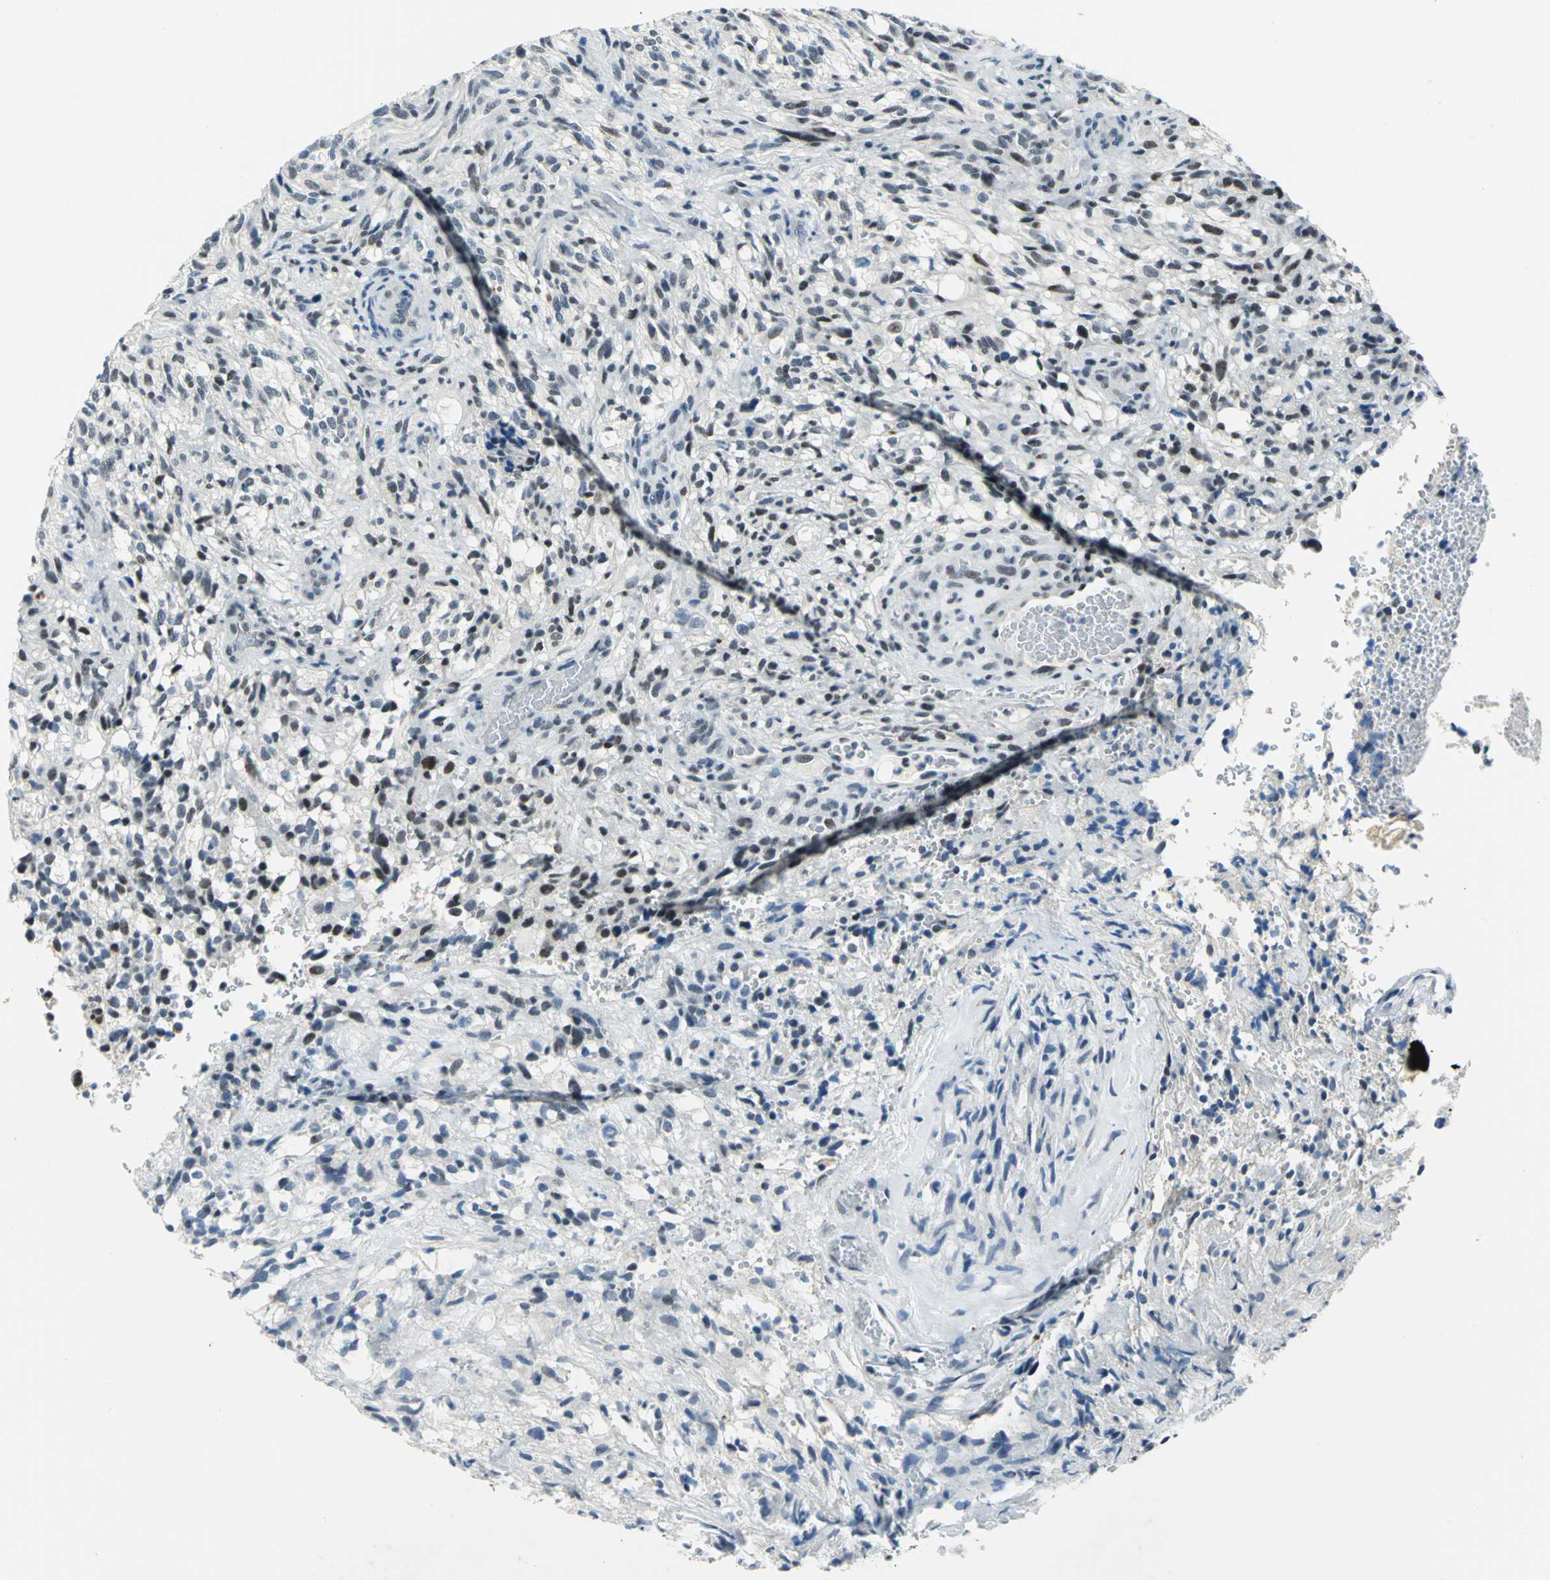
{"staining": {"intensity": "strong", "quantity": "<25%", "location": "nuclear"}, "tissue": "glioma", "cell_type": "Tumor cells", "image_type": "cancer", "snomed": [{"axis": "morphology", "description": "Normal tissue, NOS"}, {"axis": "morphology", "description": "Glioma, malignant, High grade"}, {"axis": "topography", "description": "Cerebral cortex"}], "caption": "Immunohistochemistry image of human glioma stained for a protein (brown), which displays medium levels of strong nuclear positivity in about <25% of tumor cells.", "gene": "RAD17", "patient": {"sex": "male", "age": 75}}